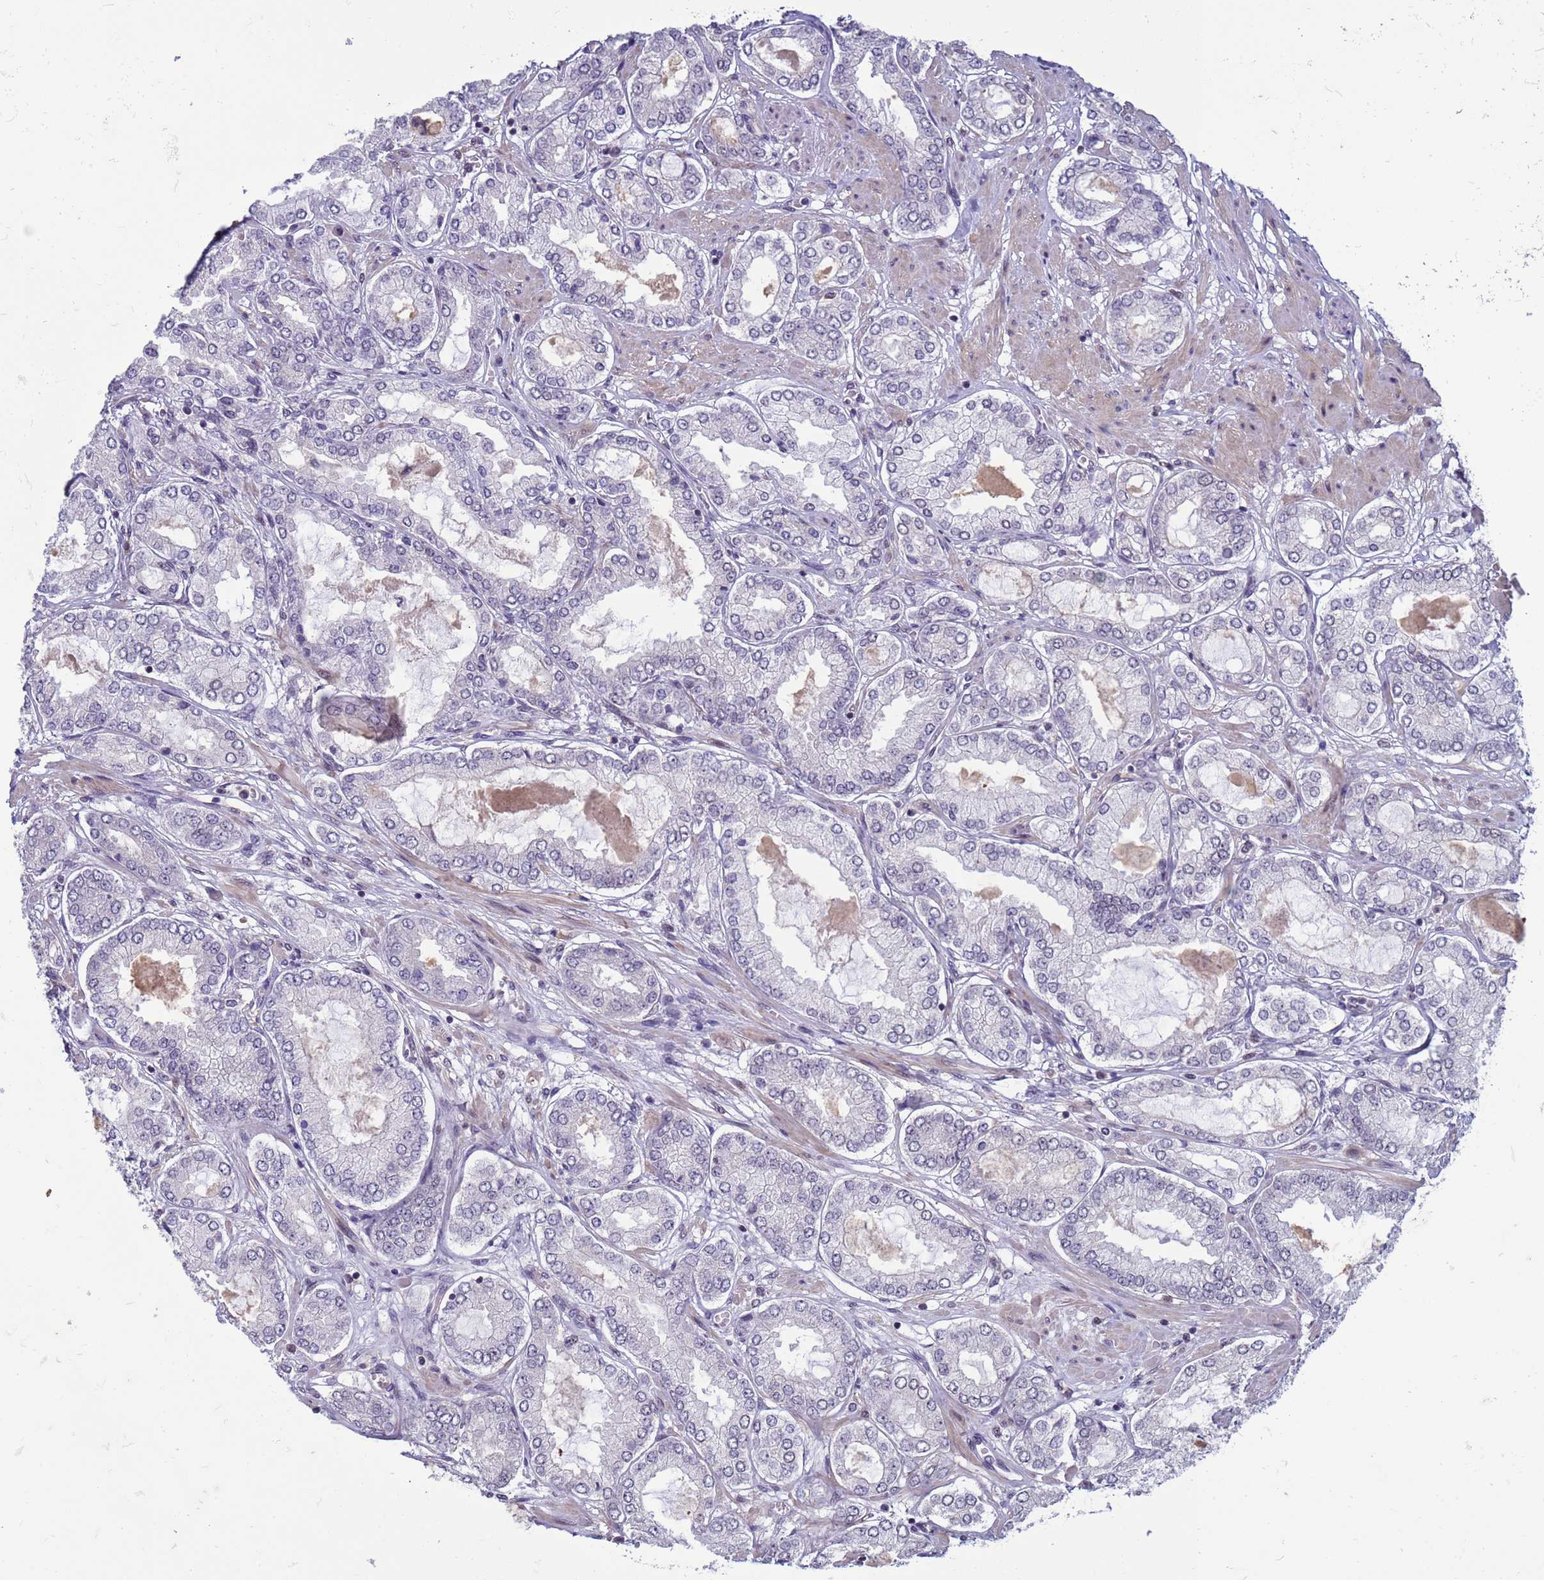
{"staining": {"intensity": "negative", "quantity": "none", "location": "none"}, "tissue": "prostate cancer", "cell_type": "Tumor cells", "image_type": "cancer", "snomed": [{"axis": "morphology", "description": "Adenocarcinoma, High grade"}, {"axis": "topography", "description": "Prostate"}], "caption": "High power microscopy histopathology image of an IHC histopathology image of prostate cancer (adenocarcinoma (high-grade)), revealing no significant positivity in tumor cells.", "gene": "NSL1", "patient": {"sex": "male", "age": 68}}